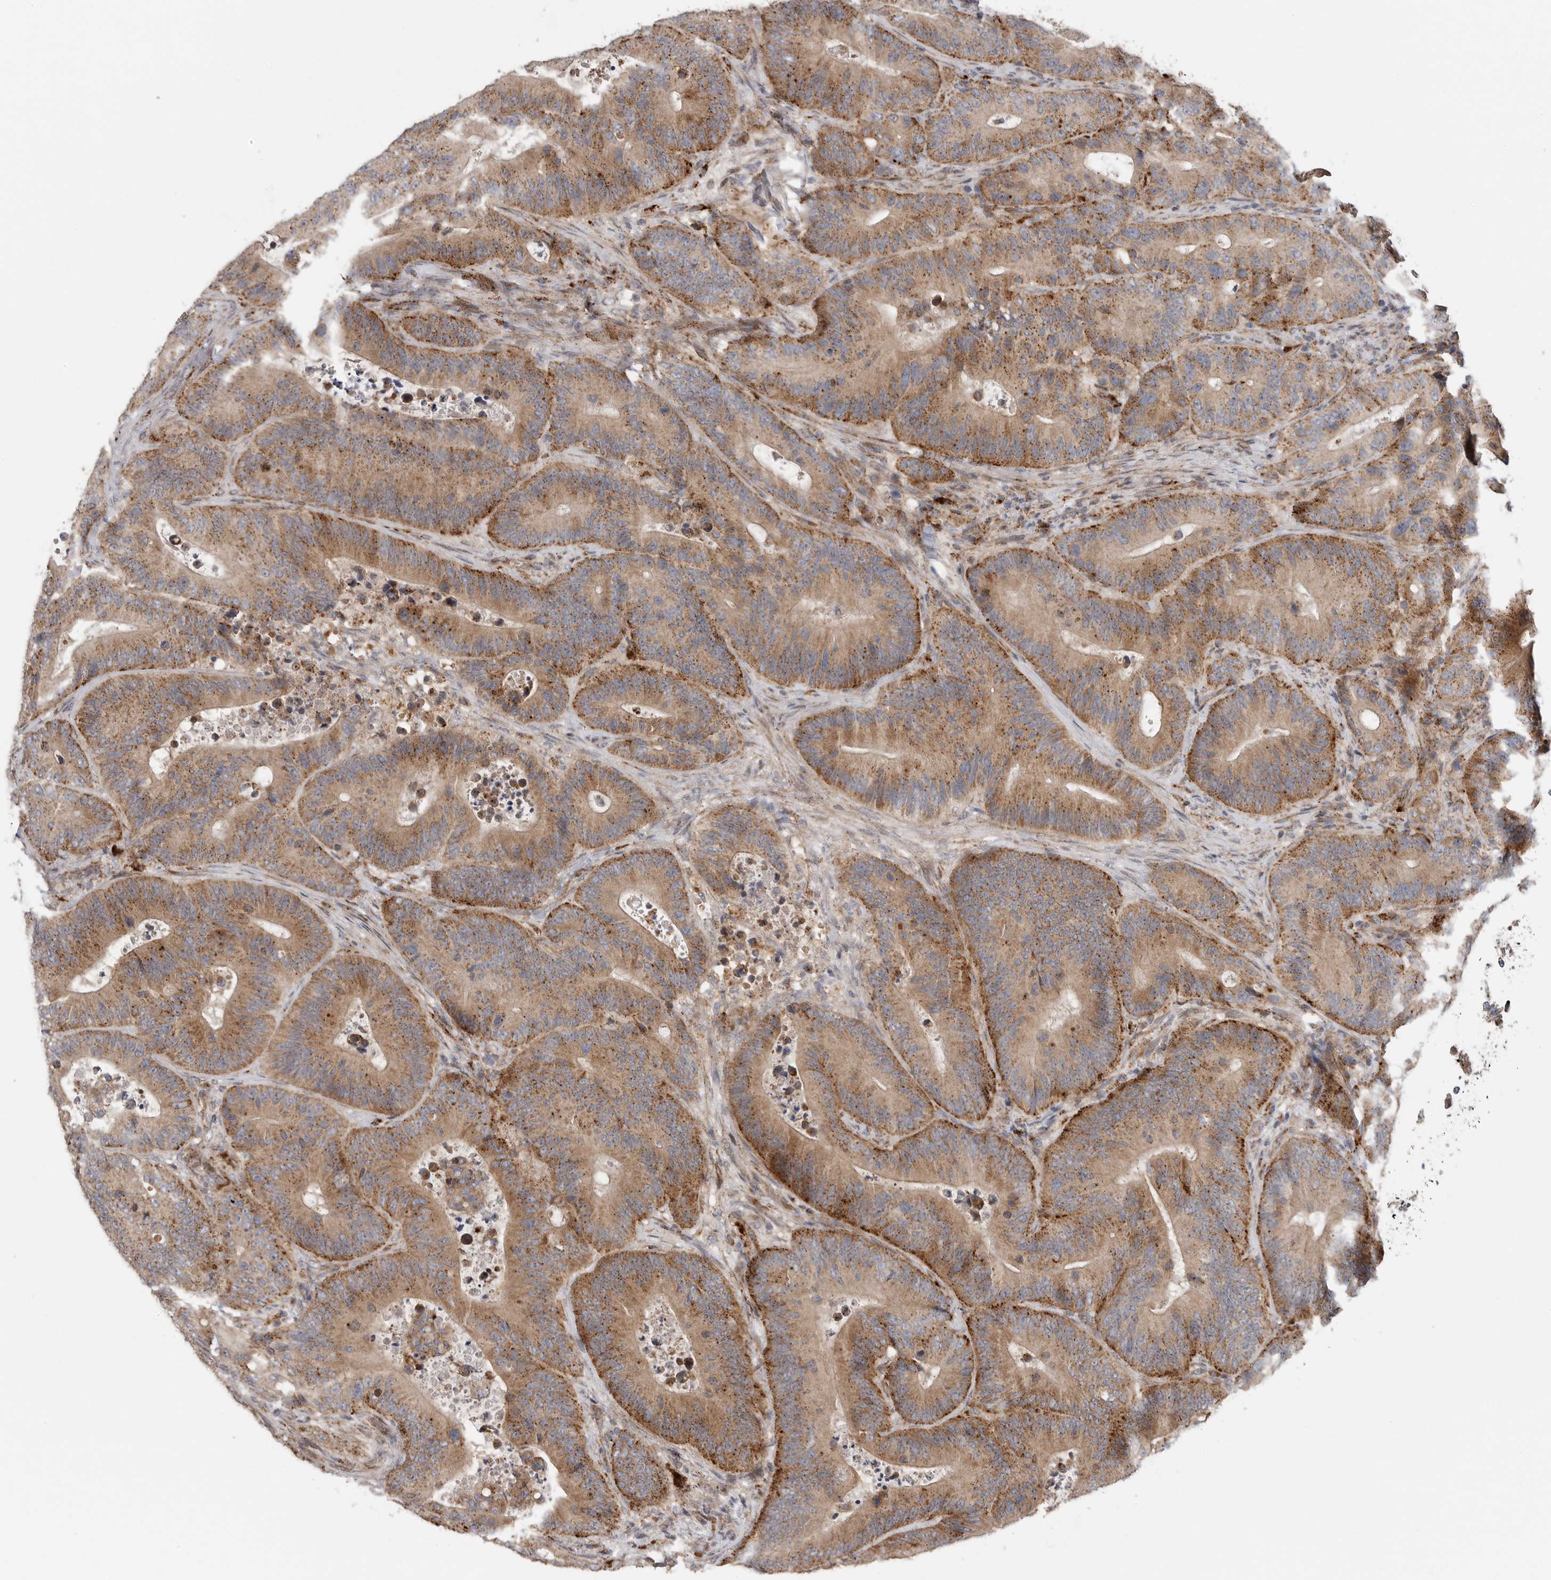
{"staining": {"intensity": "moderate", "quantity": ">75%", "location": "cytoplasmic/membranous"}, "tissue": "colorectal cancer", "cell_type": "Tumor cells", "image_type": "cancer", "snomed": [{"axis": "morphology", "description": "Adenocarcinoma, NOS"}, {"axis": "topography", "description": "Colon"}], "caption": "An image of colorectal cancer stained for a protein shows moderate cytoplasmic/membranous brown staining in tumor cells.", "gene": "GALNS", "patient": {"sex": "male", "age": 83}}